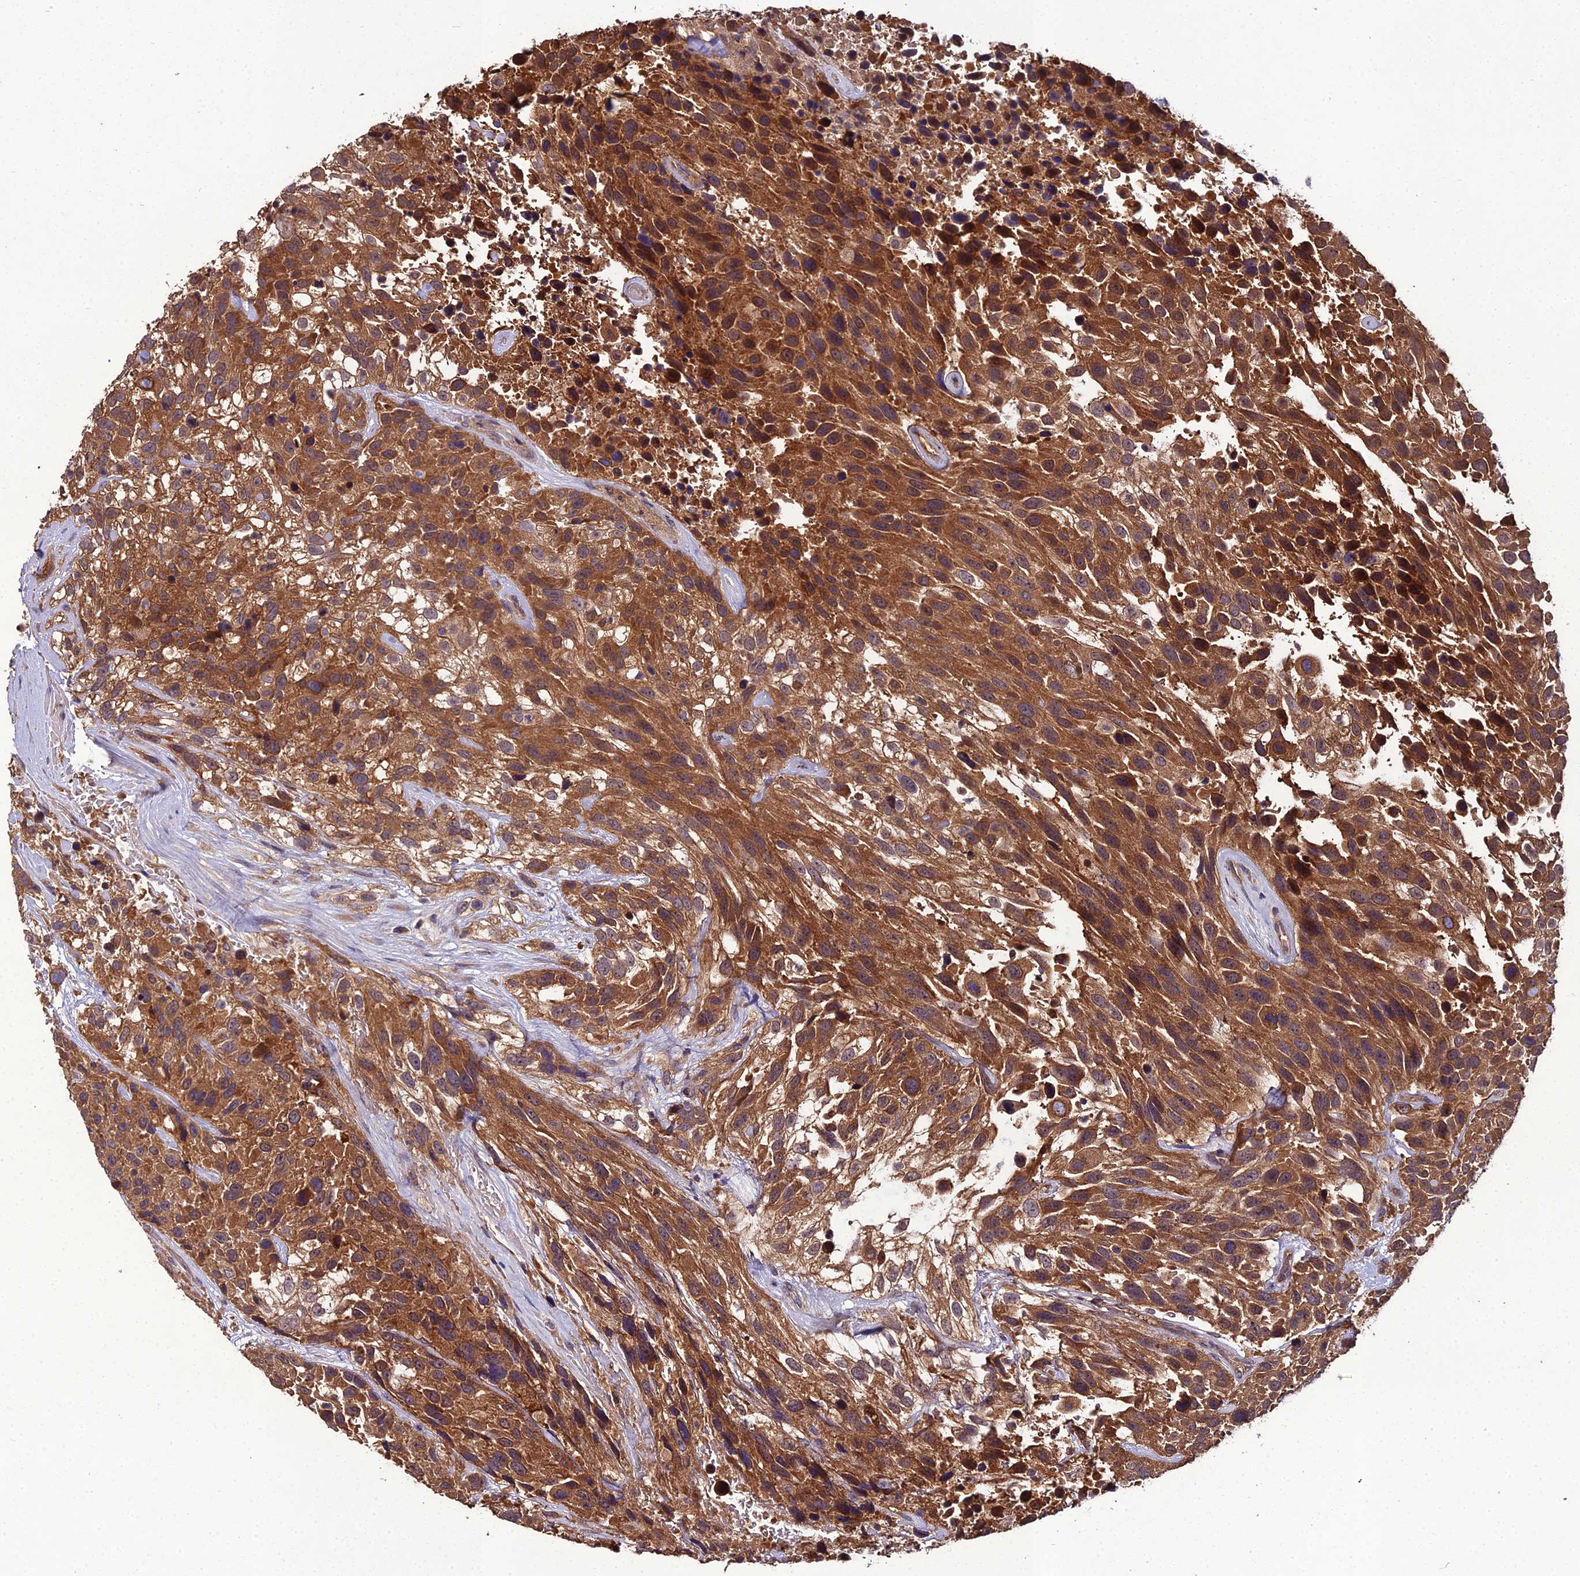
{"staining": {"intensity": "strong", "quantity": ">75%", "location": "cytoplasmic/membranous"}, "tissue": "urothelial cancer", "cell_type": "Tumor cells", "image_type": "cancer", "snomed": [{"axis": "morphology", "description": "Urothelial carcinoma, High grade"}, {"axis": "topography", "description": "Urinary bladder"}], "caption": "Immunohistochemistry (IHC) (DAB (3,3'-diaminobenzidine)) staining of urothelial carcinoma (high-grade) demonstrates strong cytoplasmic/membranous protein expression in approximately >75% of tumor cells.", "gene": "TMEM258", "patient": {"sex": "female", "age": 70}}